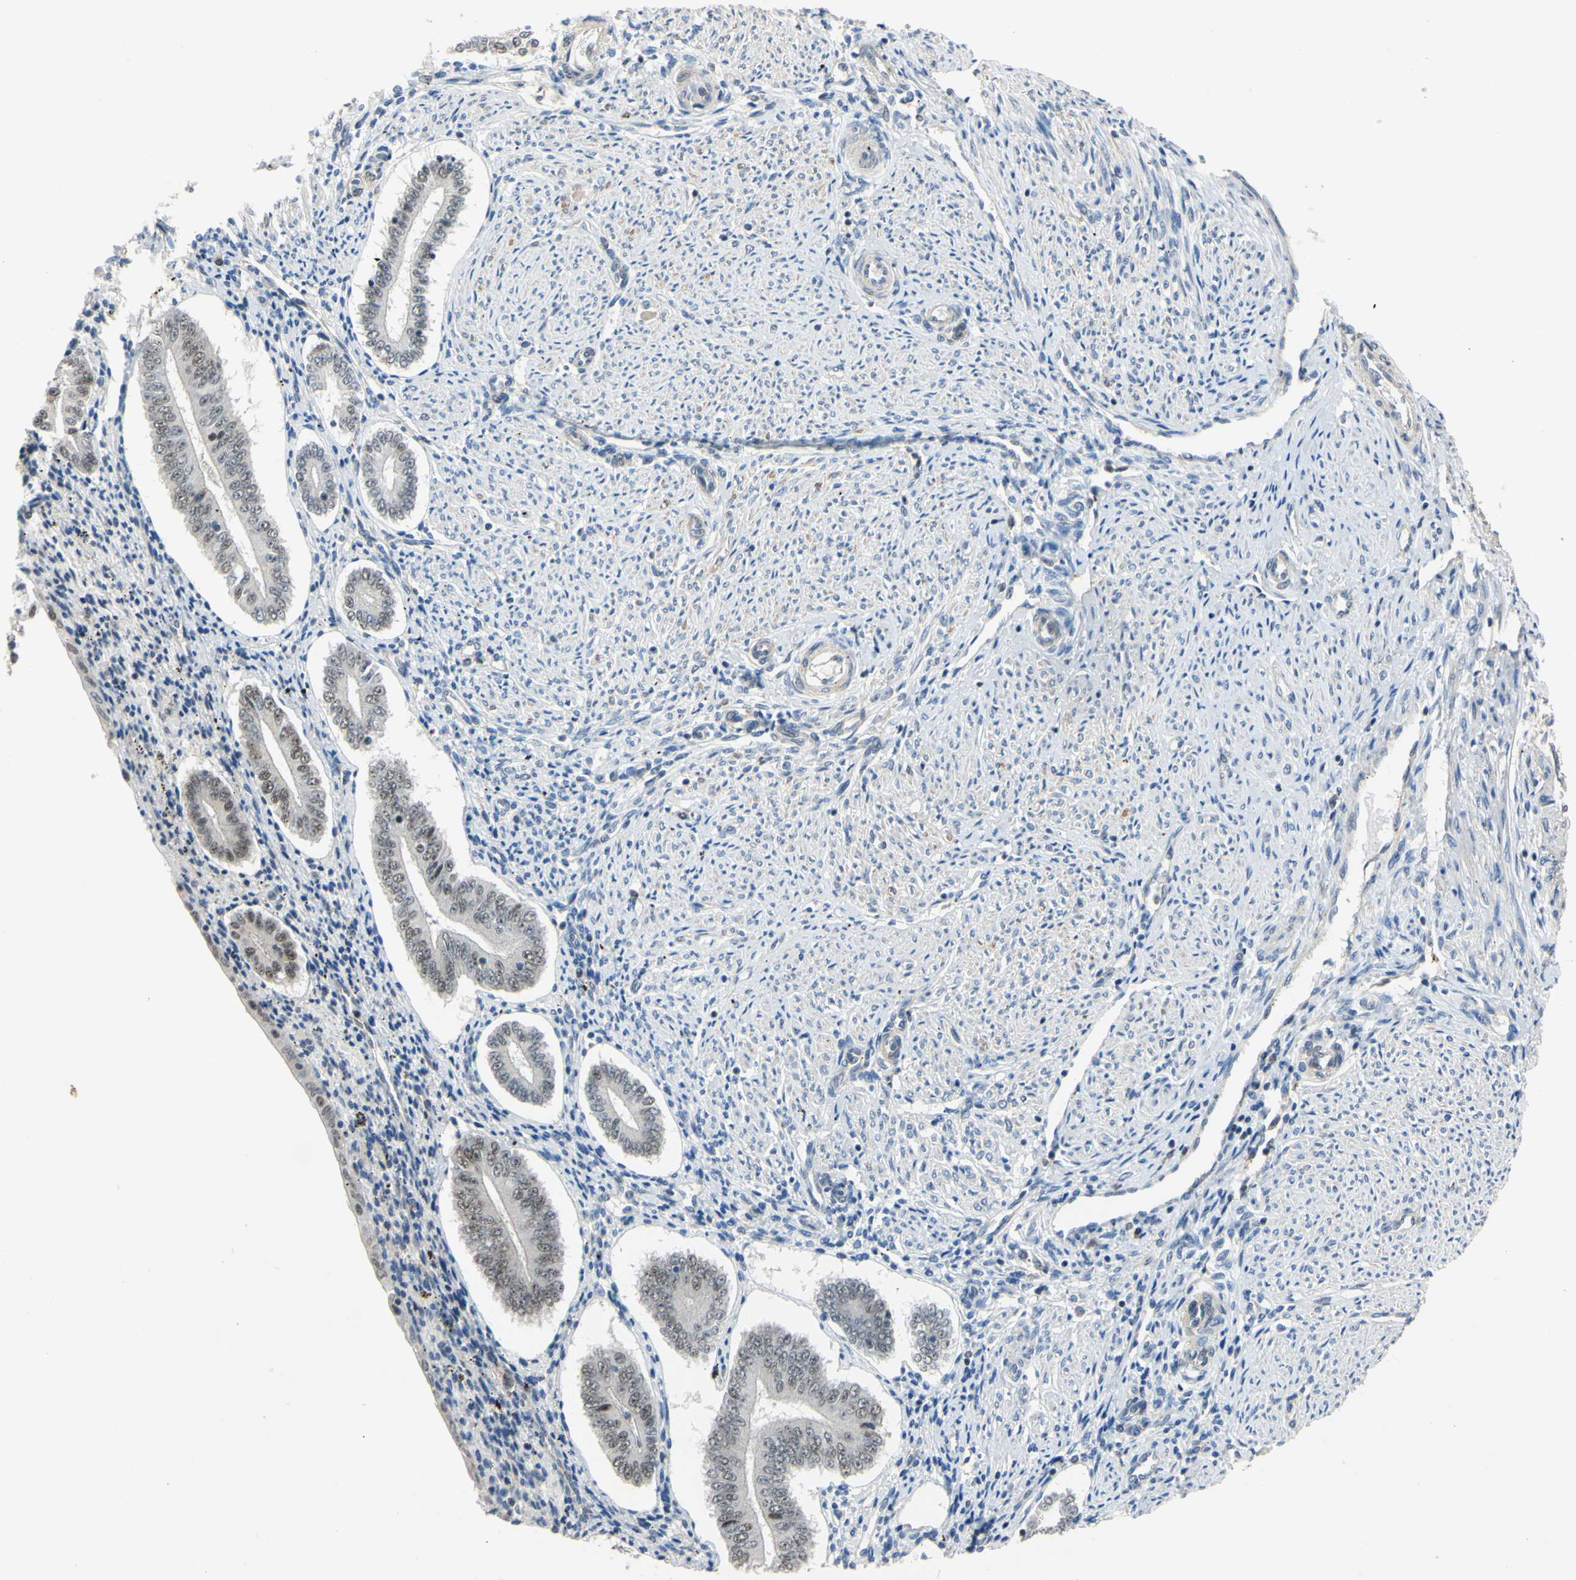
{"staining": {"intensity": "negative", "quantity": "none", "location": "none"}, "tissue": "endometrium", "cell_type": "Cells in endometrial stroma", "image_type": "normal", "snomed": [{"axis": "morphology", "description": "Normal tissue, NOS"}, {"axis": "topography", "description": "Endometrium"}], "caption": "A histopathology image of endometrium stained for a protein exhibits no brown staining in cells in endometrial stroma. (Stains: DAB IHC with hematoxylin counter stain, Microscopy: brightfield microscopy at high magnification).", "gene": "LHX9", "patient": {"sex": "female", "age": 42}}